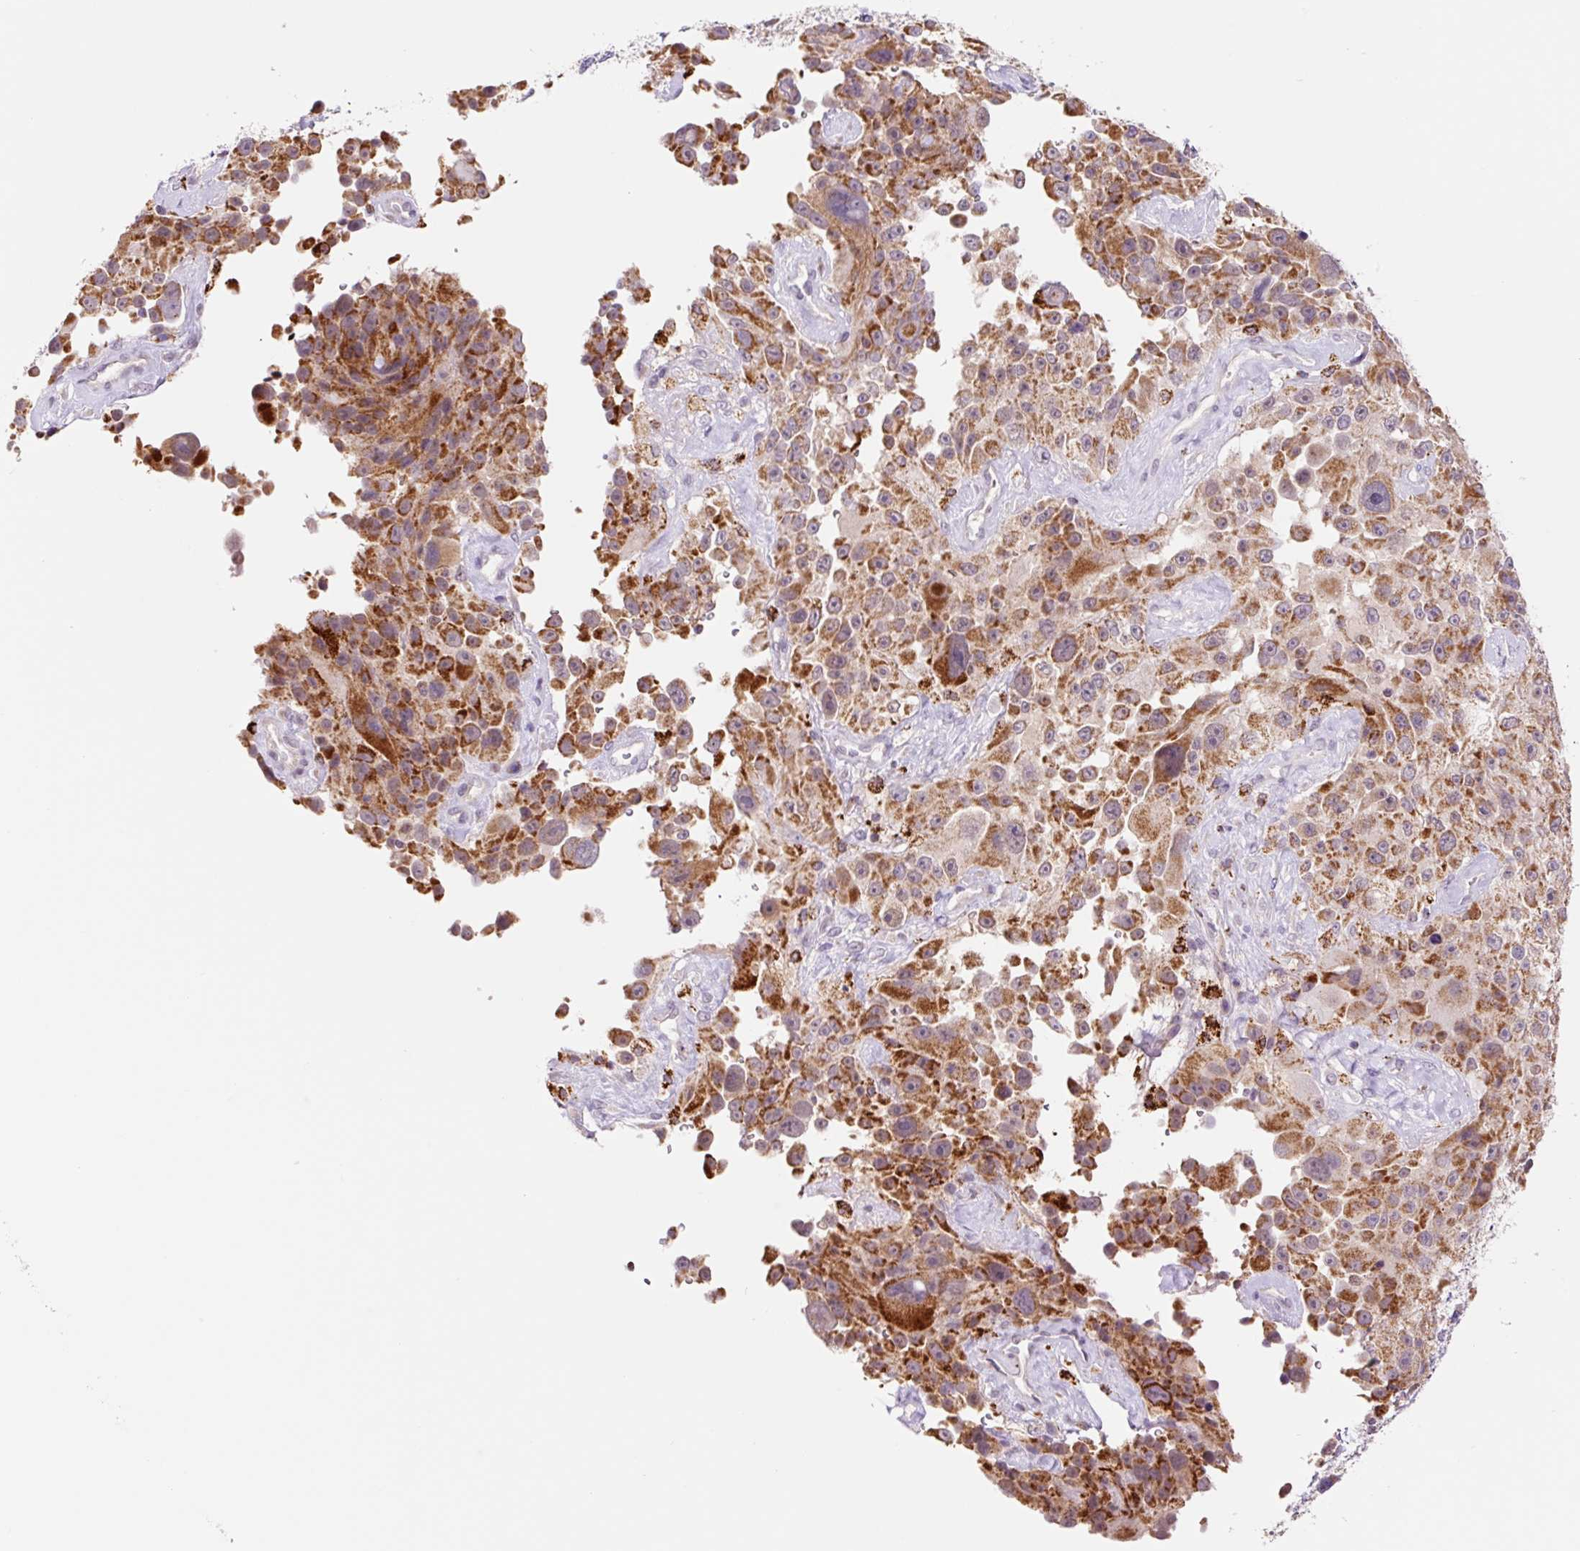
{"staining": {"intensity": "strong", "quantity": ">75%", "location": "cytoplasmic/membranous"}, "tissue": "melanoma", "cell_type": "Tumor cells", "image_type": "cancer", "snomed": [{"axis": "morphology", "description": "Malignant melanoma, Metastatic site"}, {"axis": "topography", "description": "Lymph node"}], "caption": "Protein expression by immunohistochemistry (IHC) demonstrates strong cytoplasmic/membranous expression in about >75% of tumor cells in malignant melanoma (metastatic site).", "gene": "PCK2", "patient": {"sex": "male", "age": 62}}